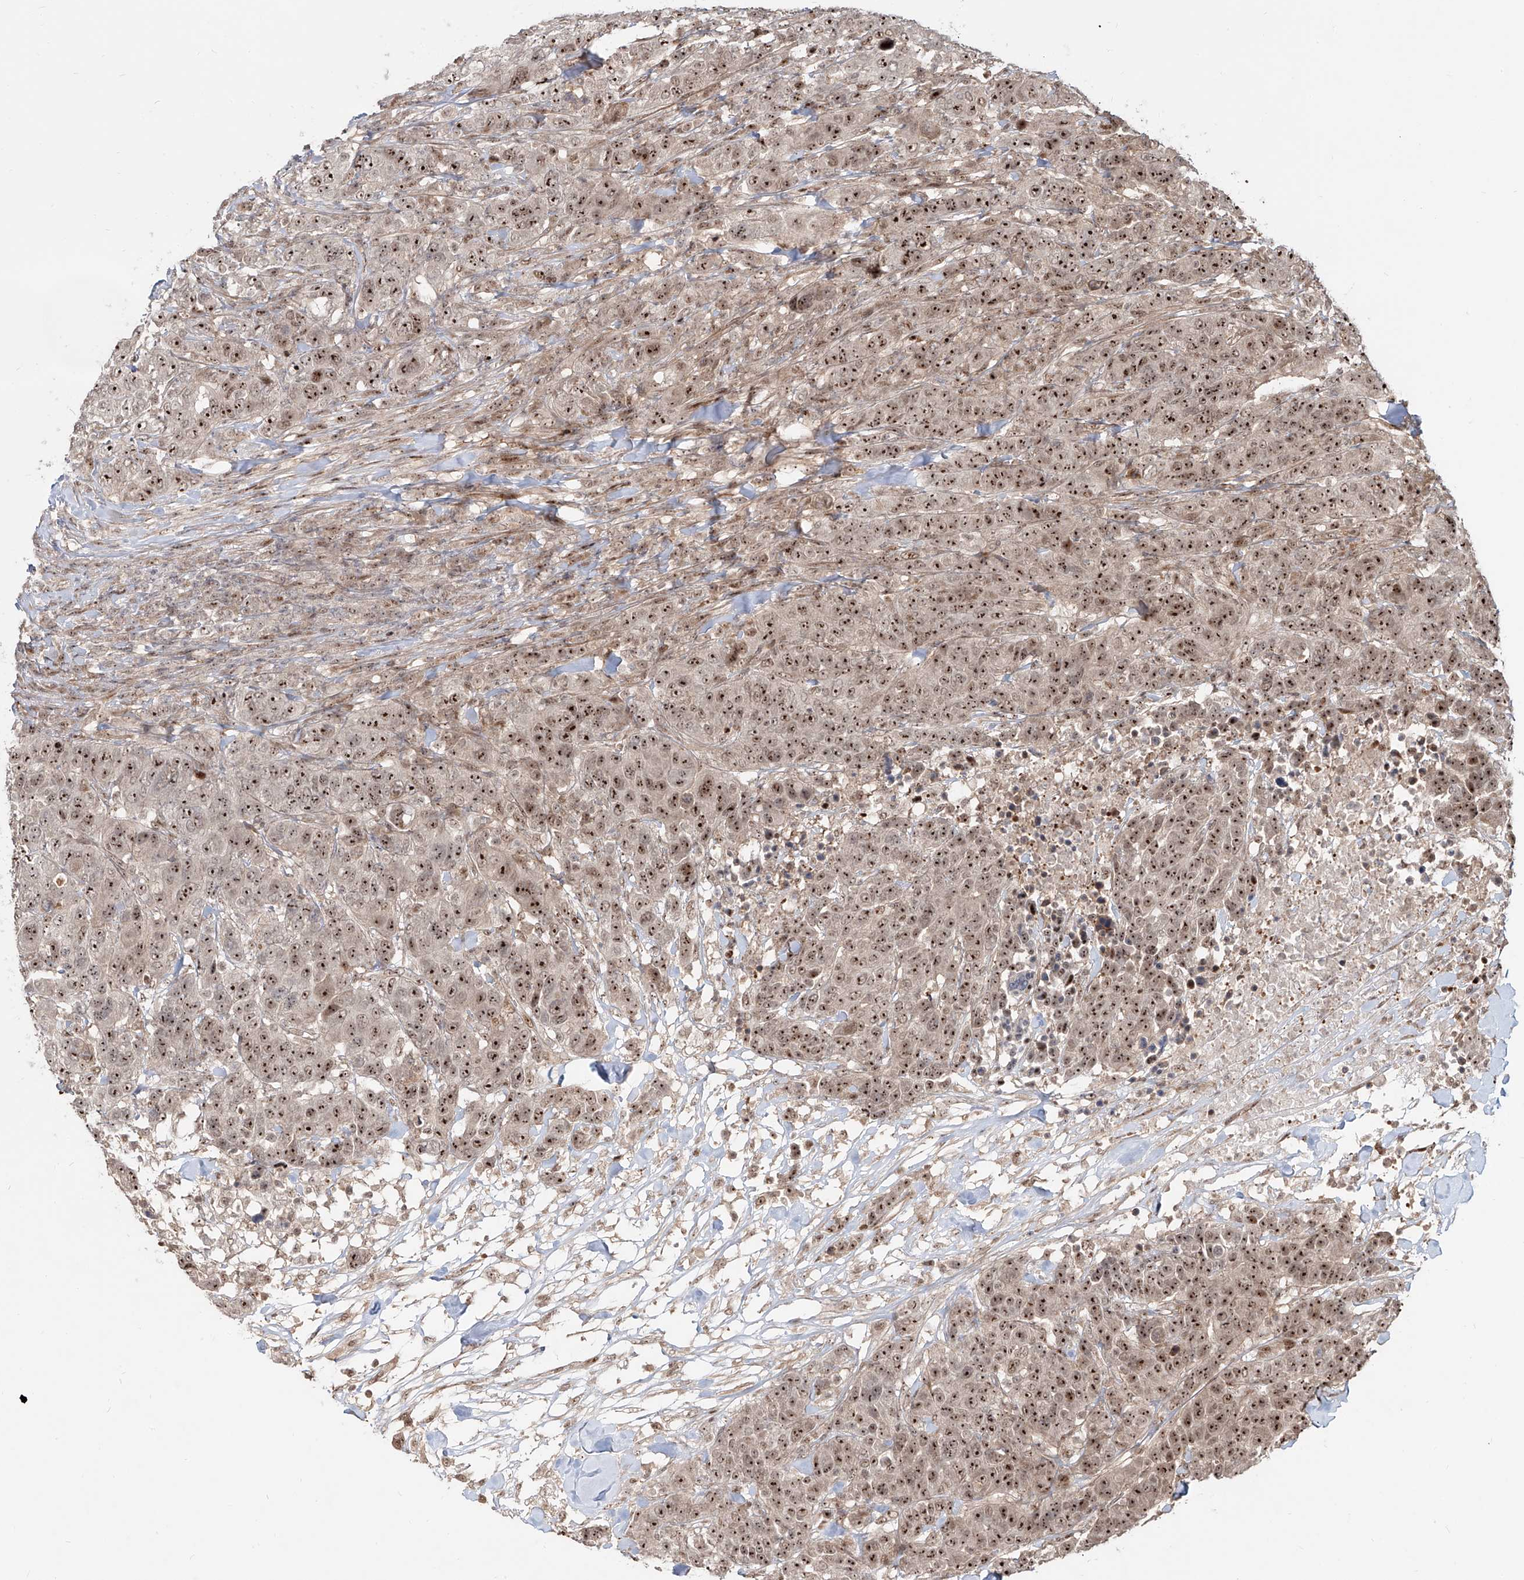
{"staining": {"intensity": "strong", "quantity": ">75%", "location": "nuclear"}, "tissue": "breast cancer", "cell_type": "Tumor cells", "image_type": "cancer", "snomed": [{"axis": "morphology", "description": "Duct carcinoma"}, {"axis": "topography", "description": "Breast"}], "caption": "DAB immunohistochemical staining of human infiltrating ductal carcinoma (breast) displays strong nuclear protein positivity in approximately >75% of tumor cells.", "gene": "ZNF710", "patient": {"sex": "female", "age": 37}}